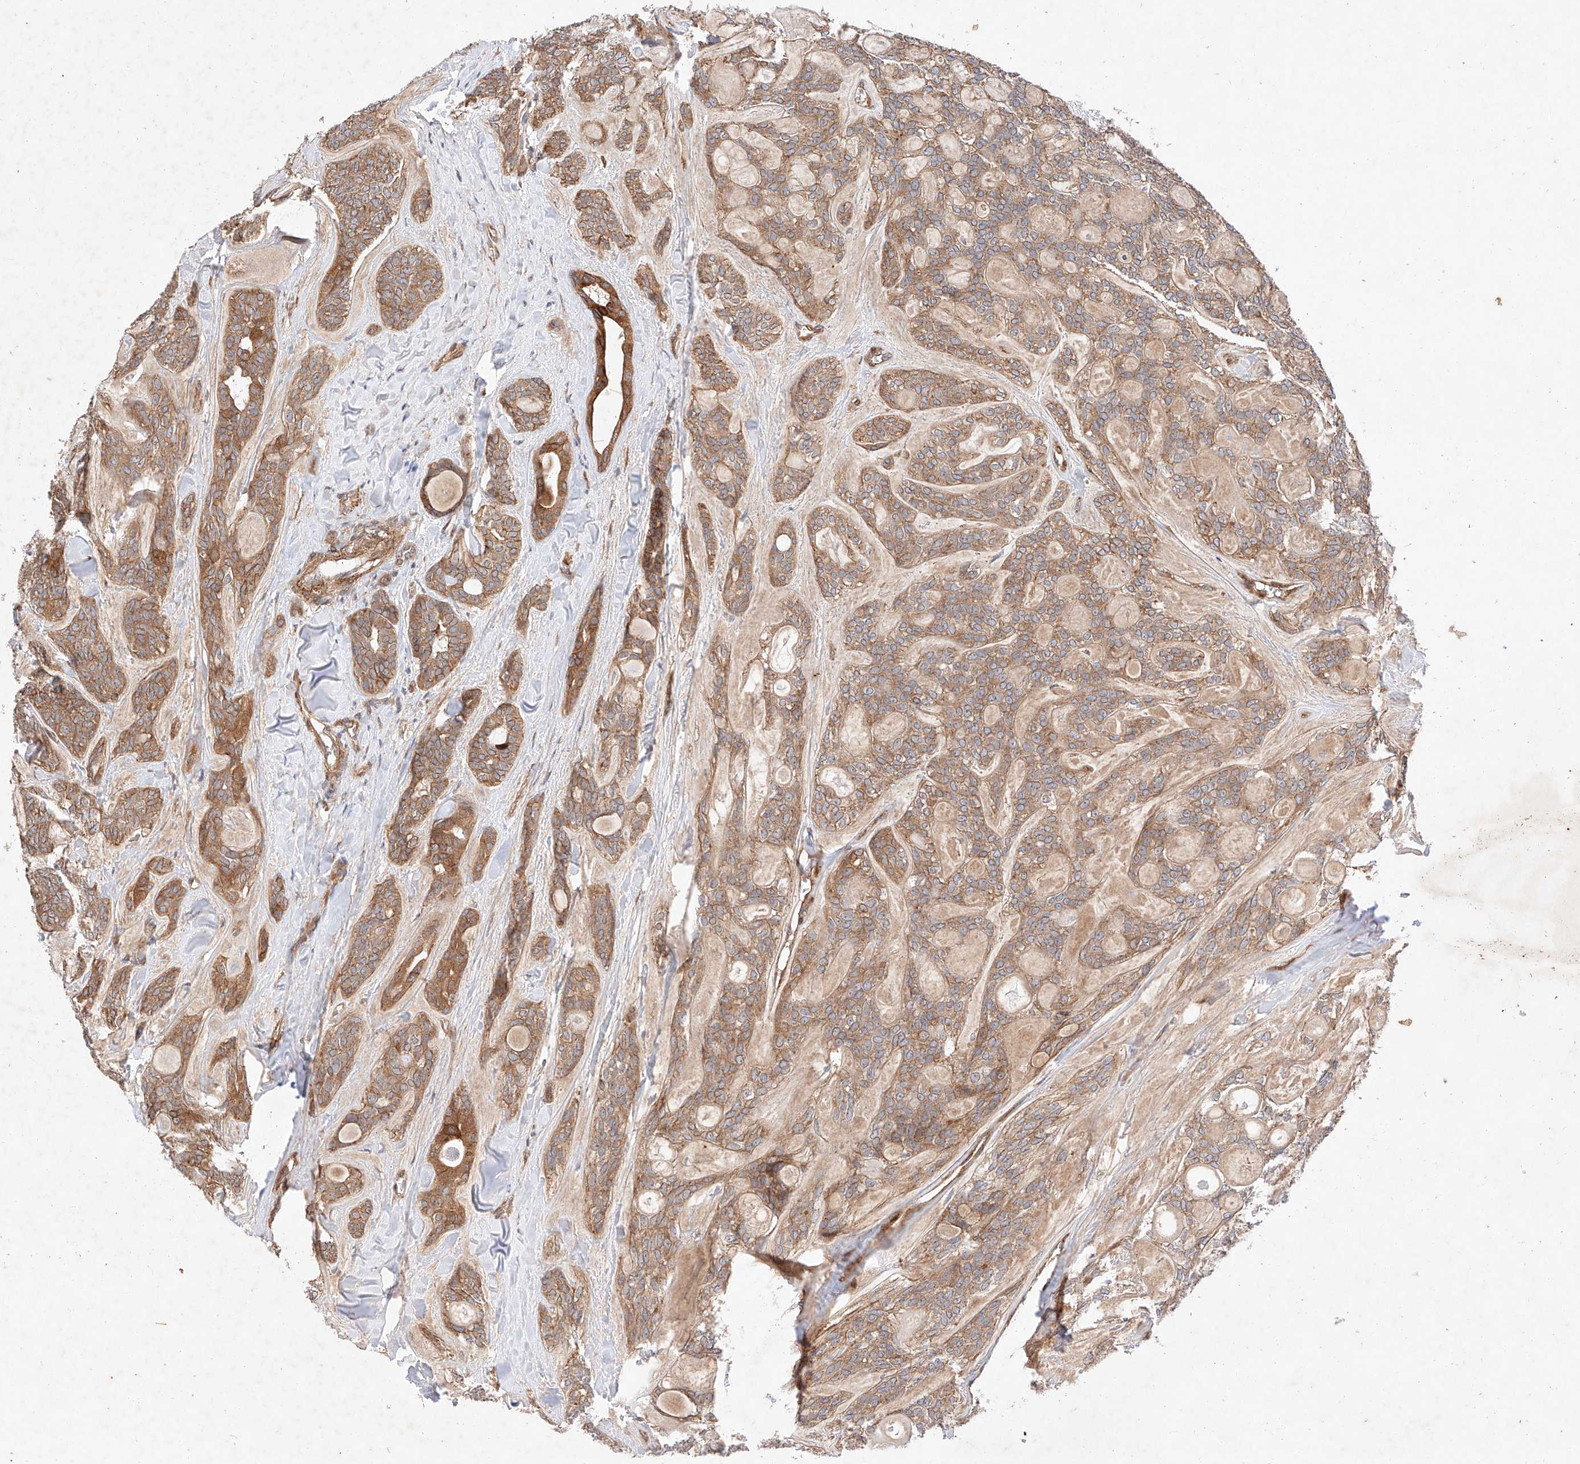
{"staining": {"intensity": "moderate", "quantity": ">75%", "location": "cytoplasmic/membranous"}, "tissue": "head and neck cancer", "cell_type": "Tumor cells", "image_type": "cancer", "snomed": [{"axis": "morphology", "description": "Adenocarcinoma, NOS"}, {"axis": "topography", "description": "Head-Neck"}], "caption": "IHC of head and neck cancer (adenocarcinoma) demonstrates medium levels of moderate cytoplasmic/membranous expression in approximately >75% of tumor cells.", "gene": "RAB23", "patient": {"sex": "male", "age": 66}}